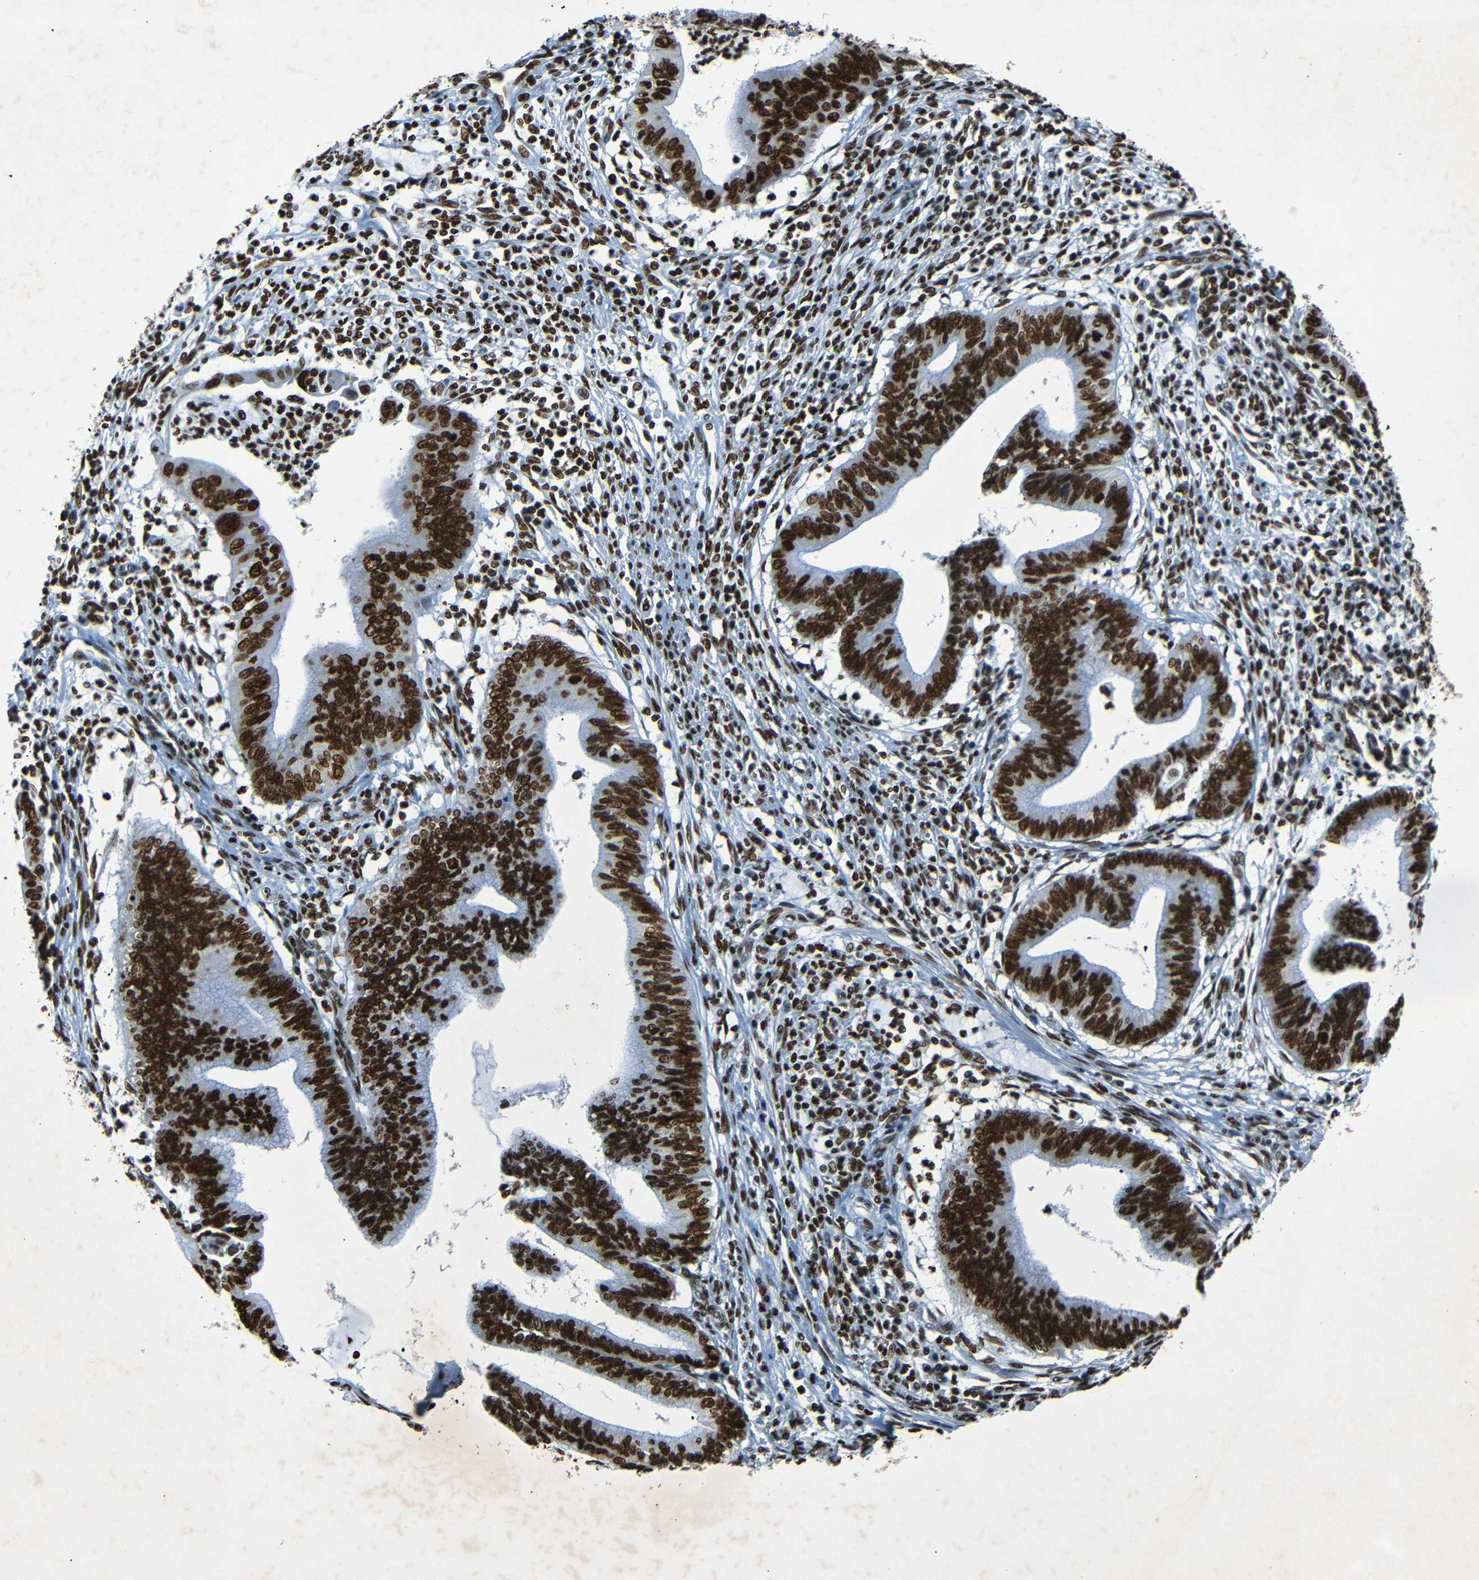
{"staining": {"intensity": "strong", "quantity": ">75%", "location": "nuclear"}, "tissue": "cervical cancer", "cell_type": "Tumor cells", "image_type": "cancer", "snomed": [{"axis": "morphology", "description": "Adenocarcinoma, NOS"}, {"axis": "topography", "description": "Cervix"}], "caption": "High-magnification brightfield microscopy of cervical cancer stained with DAB (3,3'-diaminobenzidine) (brown) and counterstained with hematoxylin (blue). tumor cells exhibit strong nuclear expression is seen in about>75% of cells.", "gene": "HMGN1", "patient": {"sex": "female", "age": 36}}